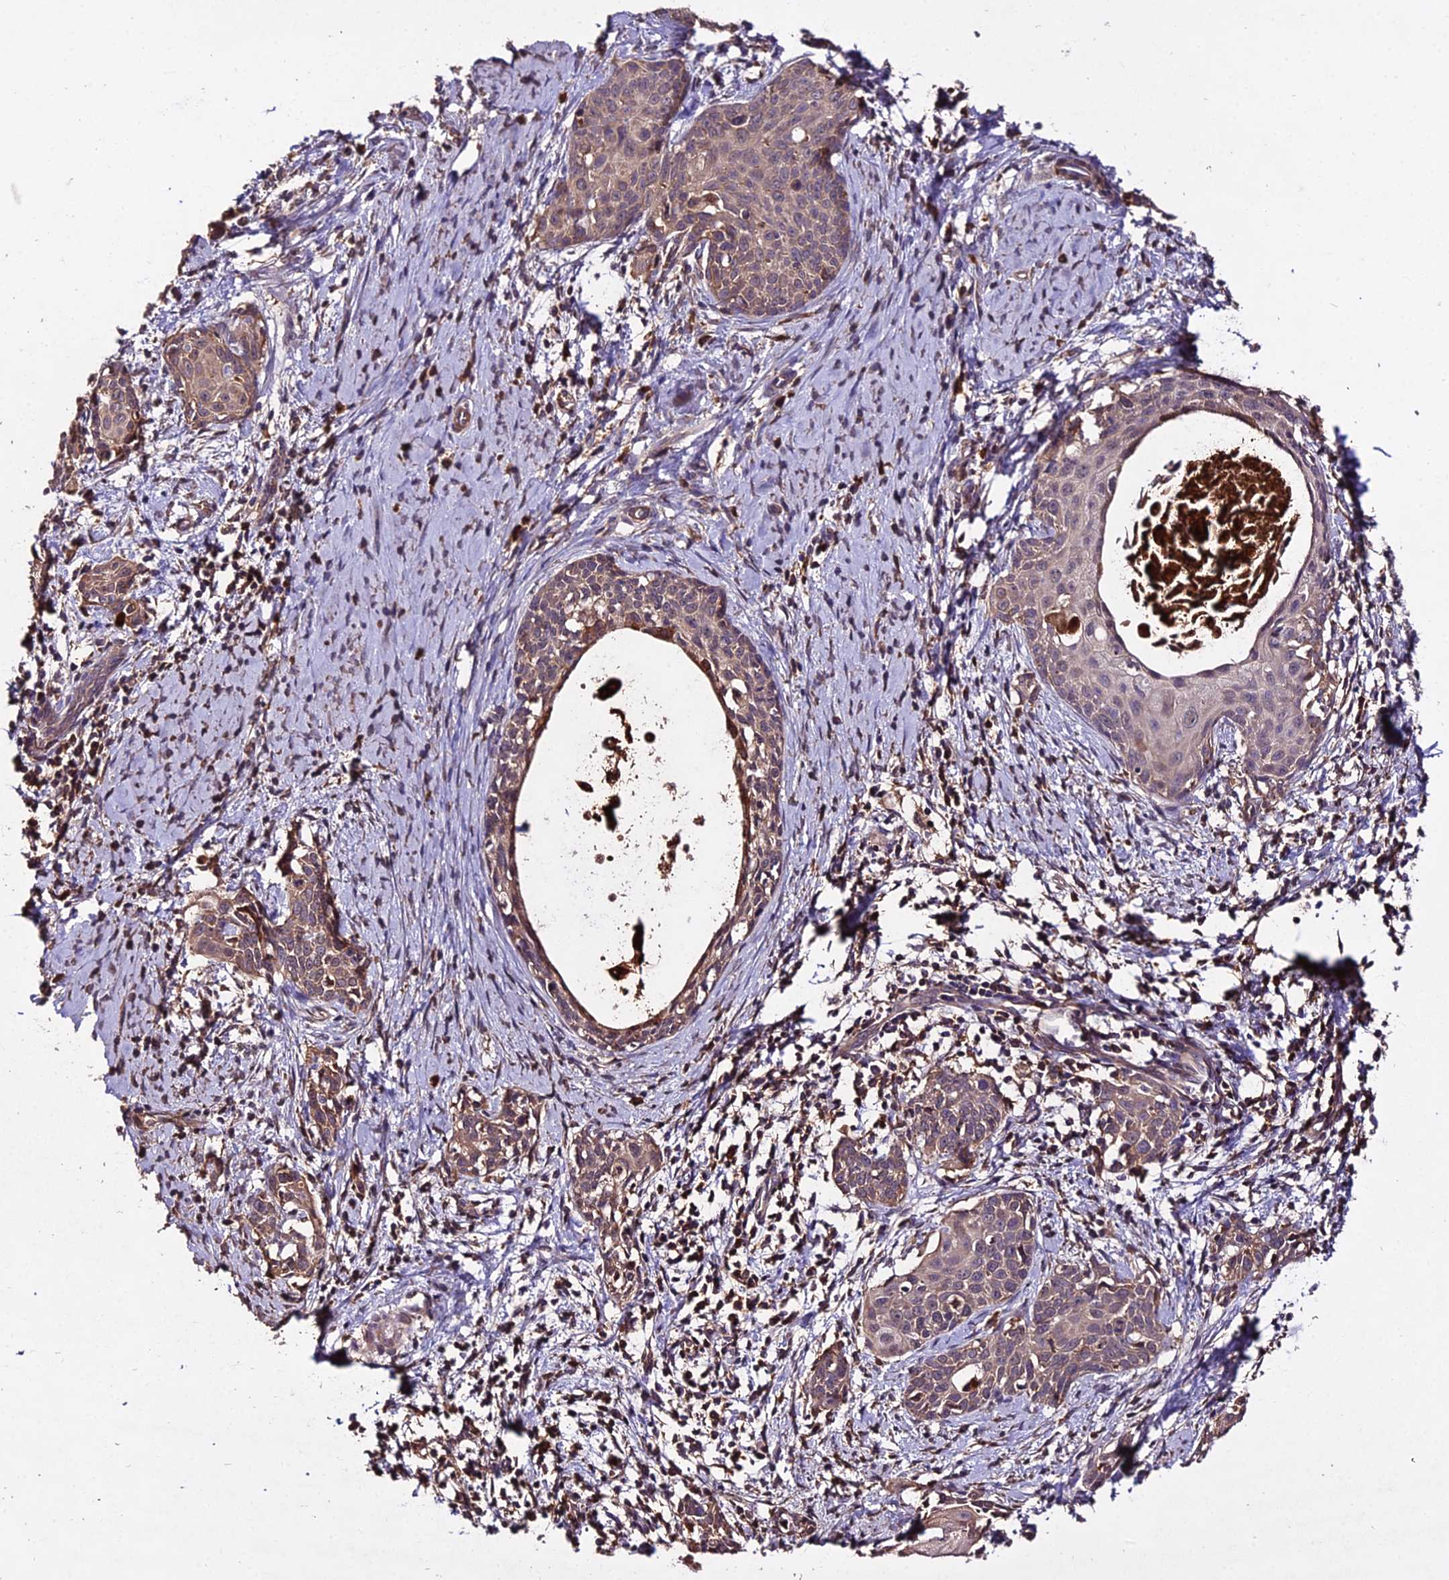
{"staining": {"intensity": "weak", "quantity": "25%-75%", "location": "cytoplasmic/membranous"}, "tissue": "cervical cancer", "cell_type": "Tumor cells", "image_type": "cancer", "snomed": [{"axis": "morphology", "description": "Squamous cell carcinoma, NOS"}, {"axis": "topography", "description": "Cervix"}], "caption": "A histopathology image showing weak cytoplasmic/membranous positivity in approximately 25%-75% of tumor cells in cervical squamous cell carcinoma, as visualized by brown immunohistochemical staining.", "gene": "KCTD16", "patient": {"sex": "female", "age": 52}}